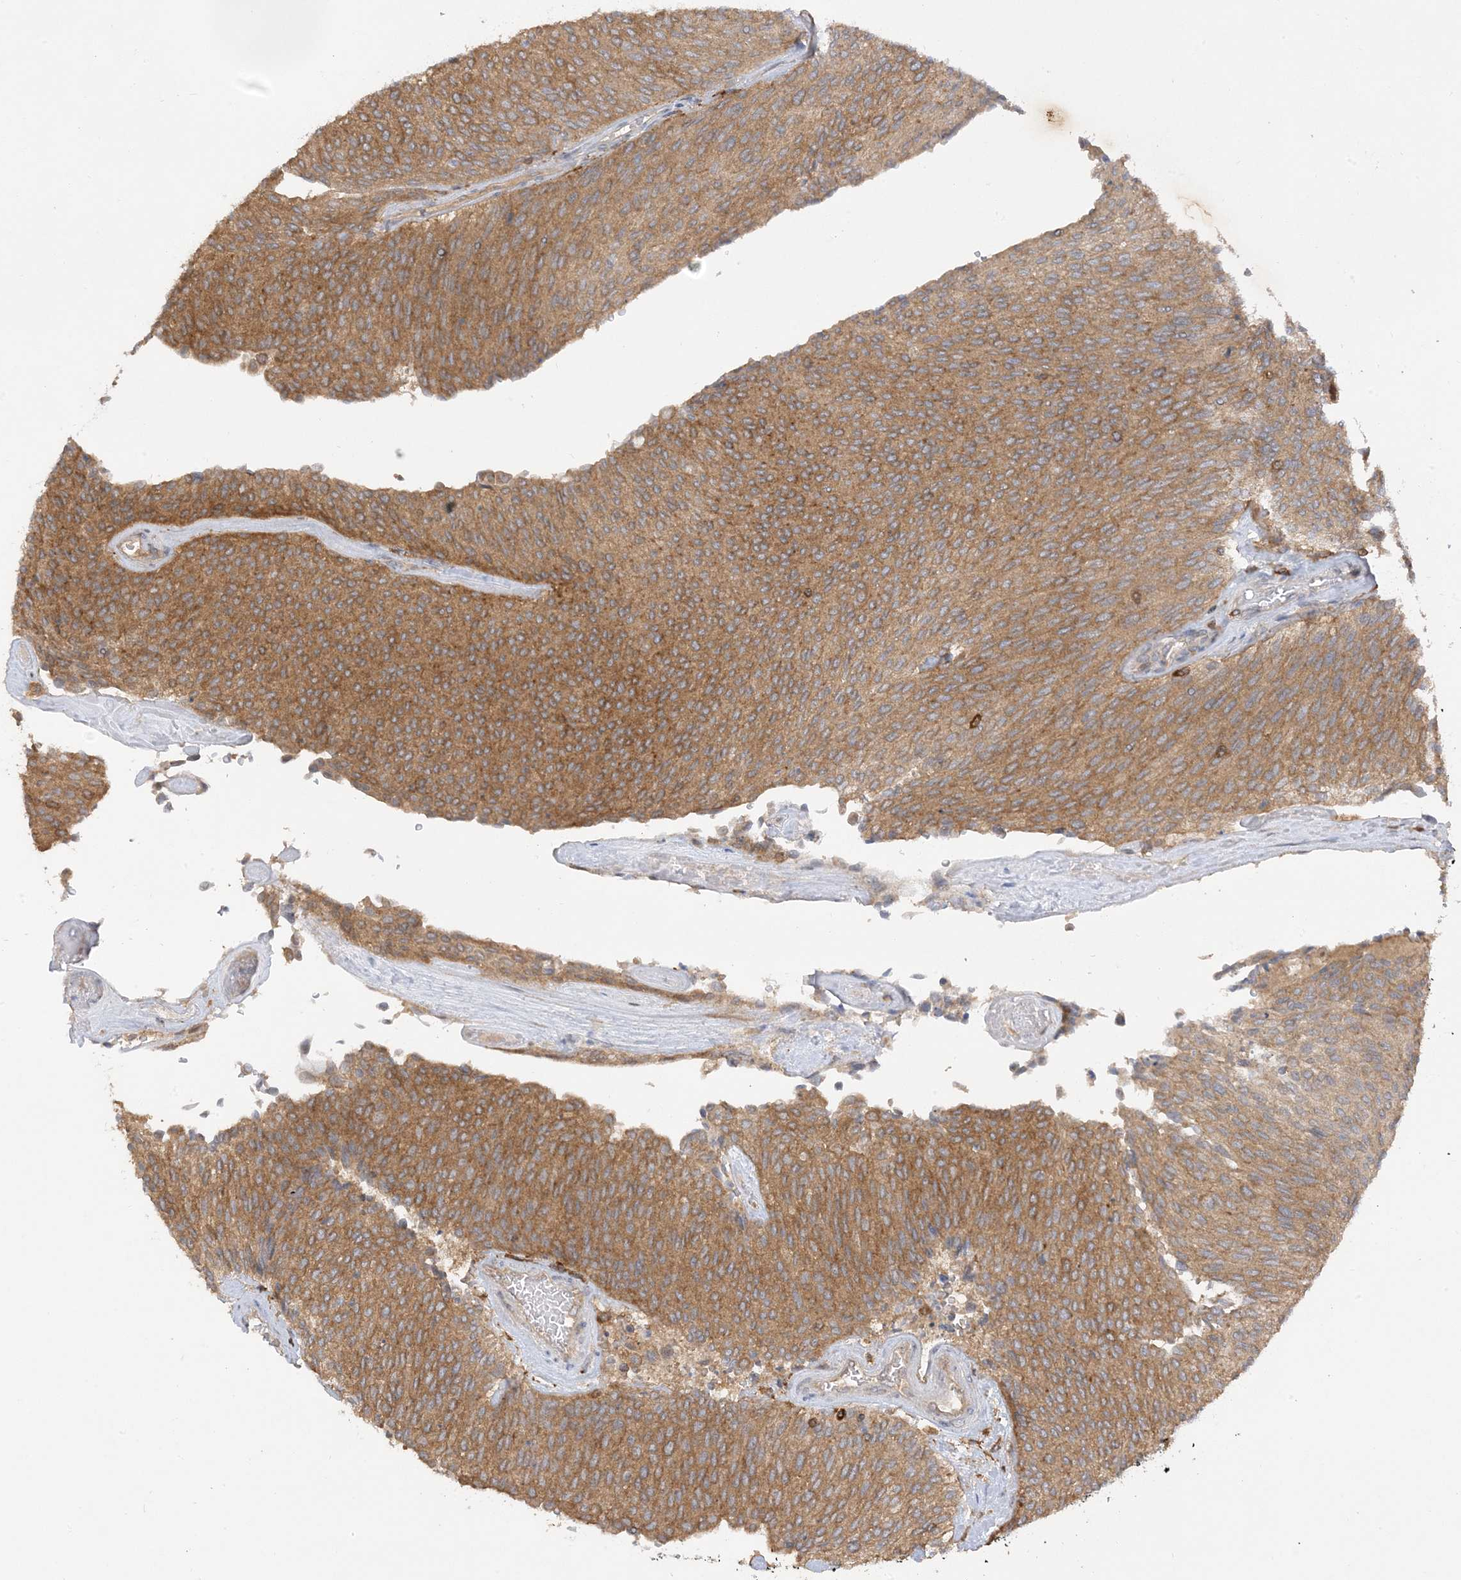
{"staining": {"intensity": "moderate", "quantity": ">75%", "location": "cytoplasmic/membranous"}, "tissue": "urothelial cancer", "cell_type": "Tumor cells", "image_type": "cancer", "snomed": [{"axis": "morphology", "description": "Urothelial carcinoma, Low grade"}, {"axis": "topography", "description": "Urinary bladder"}], "caption": "Low-grade urothelial carcinoma was stained to show a protein in brown. There is medium levels of moderate cytoplasmic/membranous staining in approximately >75% of tumor cells.", "gene": "PHACTR2", "patient": {"sex": "female", "age": 79}}